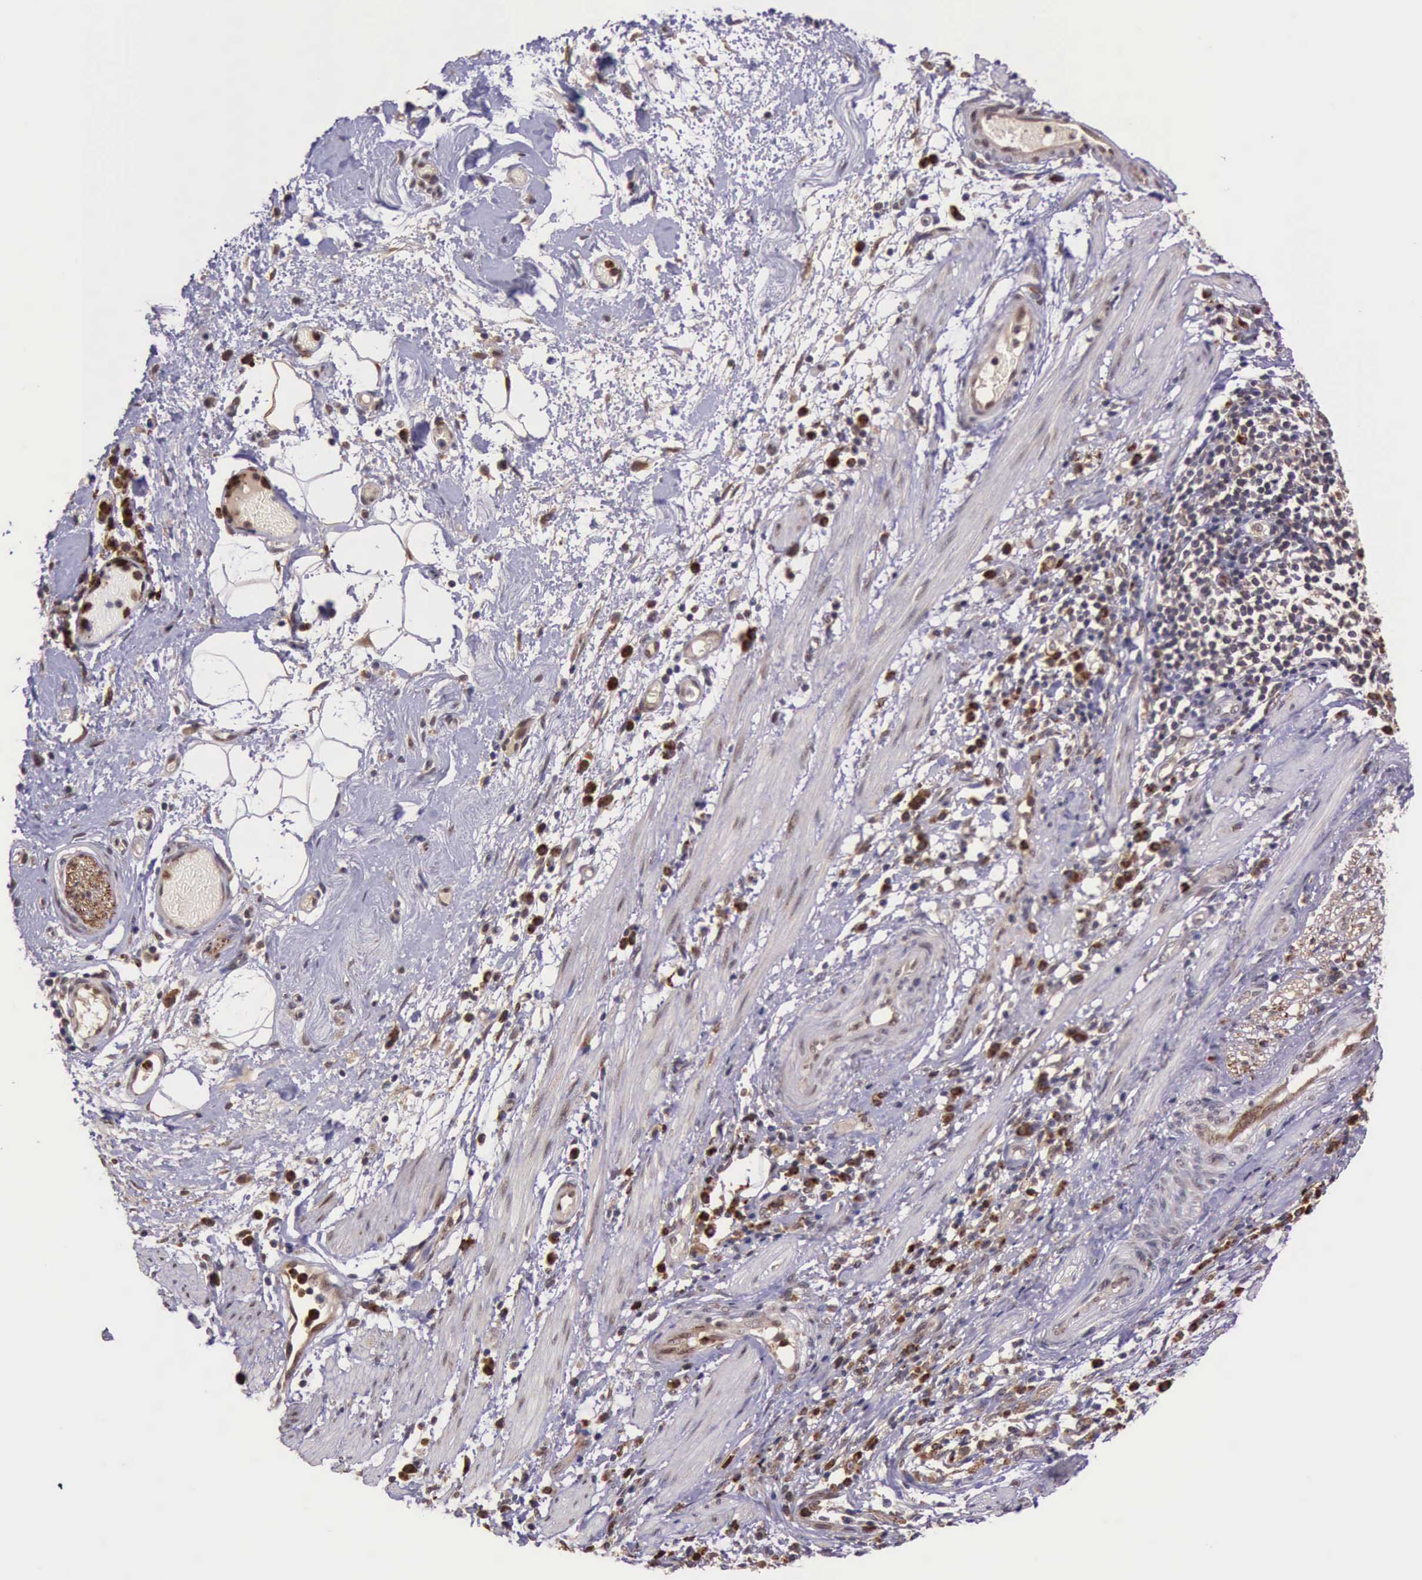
{"staining": {"intensity": "weak", "quantity": "25%-75%", "location": "cytoplasmic/membranous"}, "tissue": "stomach cancer", "cell_type": "Tumor cells", "image_type": "cancer", "snomed": [{"axis": "morphology", "description": "Adenocarcinoma, NOS"}, {"axis": "topography", "description": "Stomach, lower"}], "caption": "Brown immunohistochemical staining in stomach cancer demonstrates weak cytoplasmic/membranous positivity in approximately 25%-75% of tumor cells. (IHC, brightfield microscopy, high magnification).", "gene": "ARMCX3", "patient": {"sex": "female", "age": 86}}